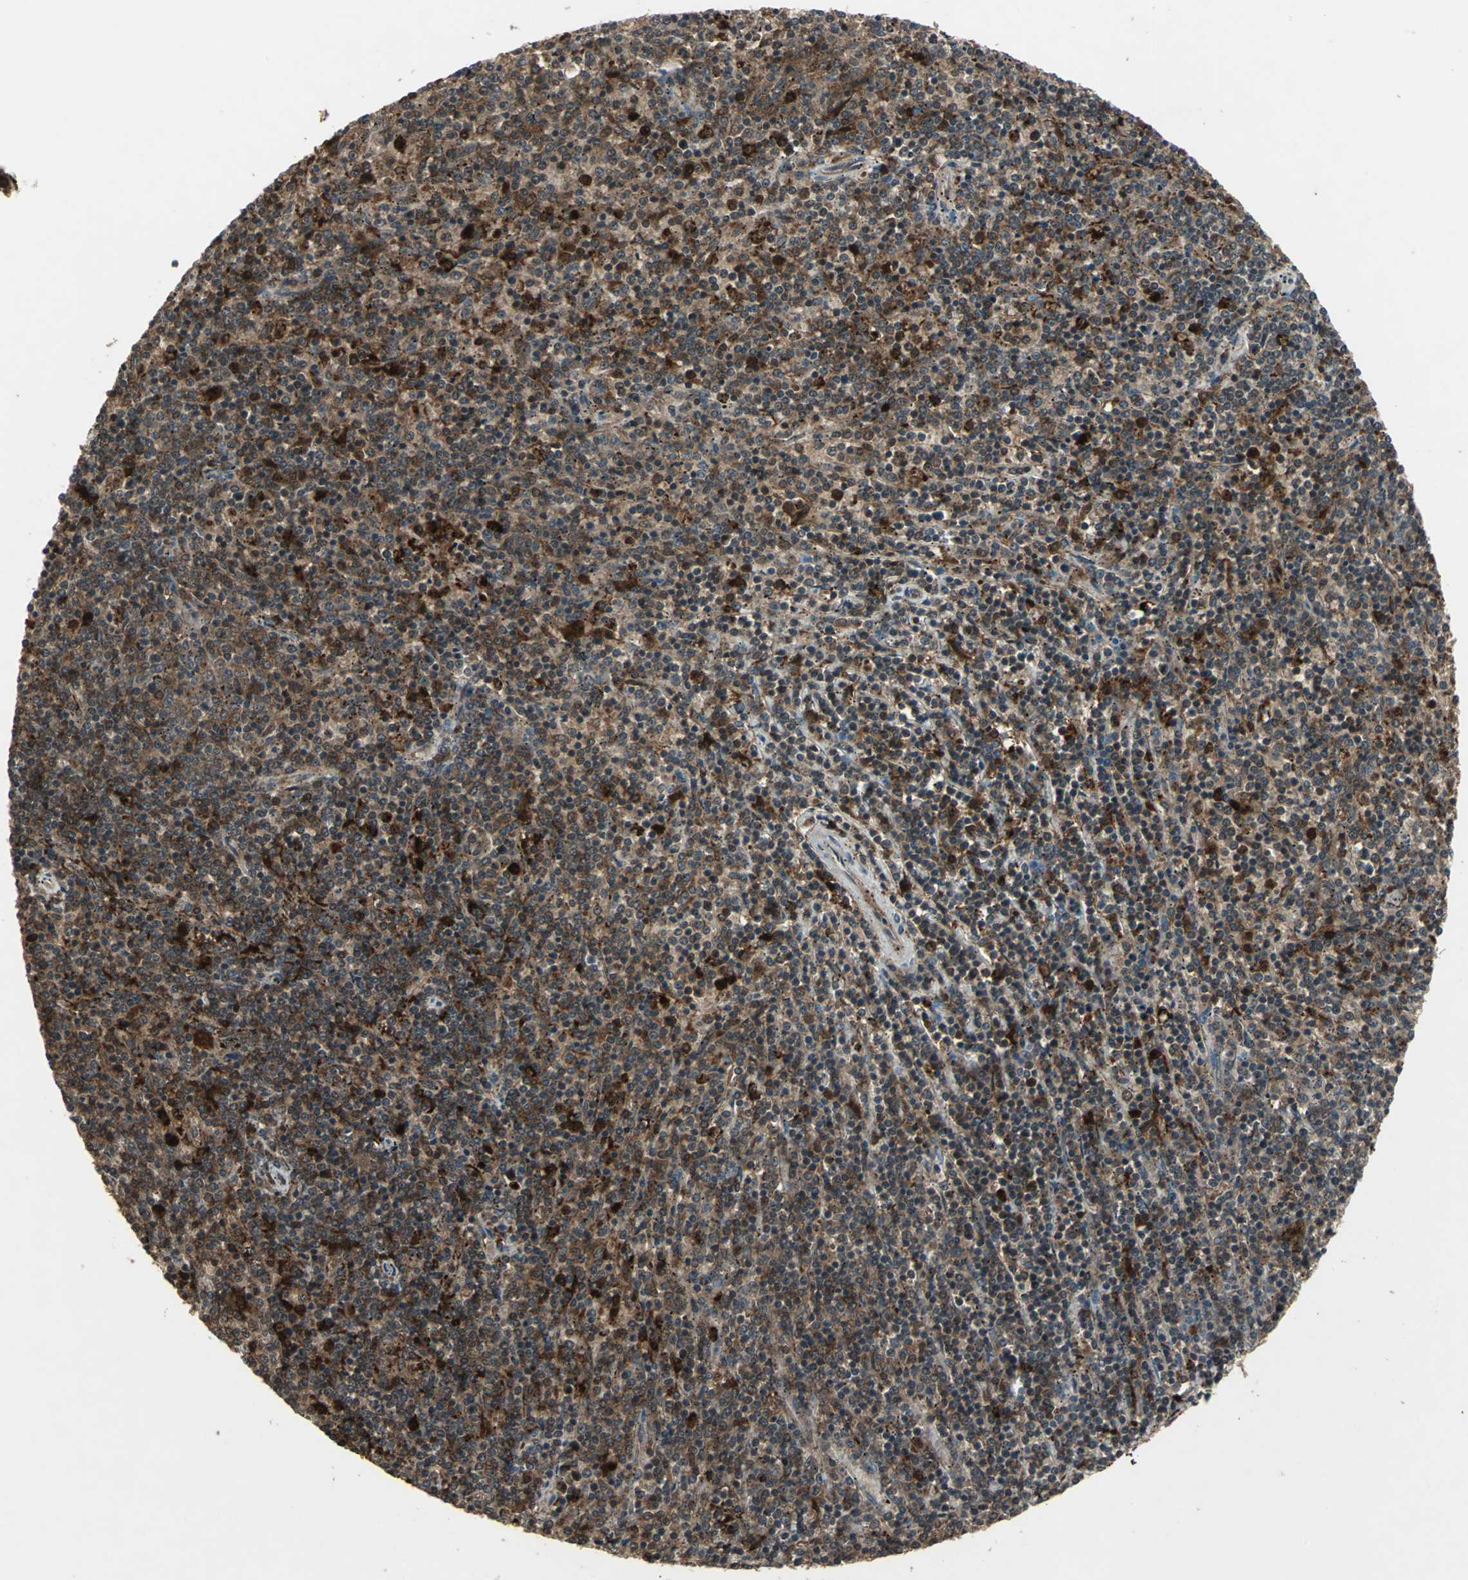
{"staining": {"intensity": "strong", "quantity": "25%-75%", "location": "cytoplasmic/membranous,nuclear"}, "tissue": "lymphoma", "cell_type": "Tumor cells", "image_type": "cancer", "snomed": [{"axis": "morphology", "description": "Malignant lymphoma, non-Hodgkin's type, Low grade"}, {"axis": "topography", "description": "Spleen"}], "caption": "High-power microscopy captured an IHC histopathology image of malignant lymphoma, non-Hodgkin's type (low-grade), revealing strong cytoplasmic/membranous and nuclear positivity in about 25%-75% of tumor cells.", "gene": "PYCARD", "patient": {"sex": "female", "age": 50}}